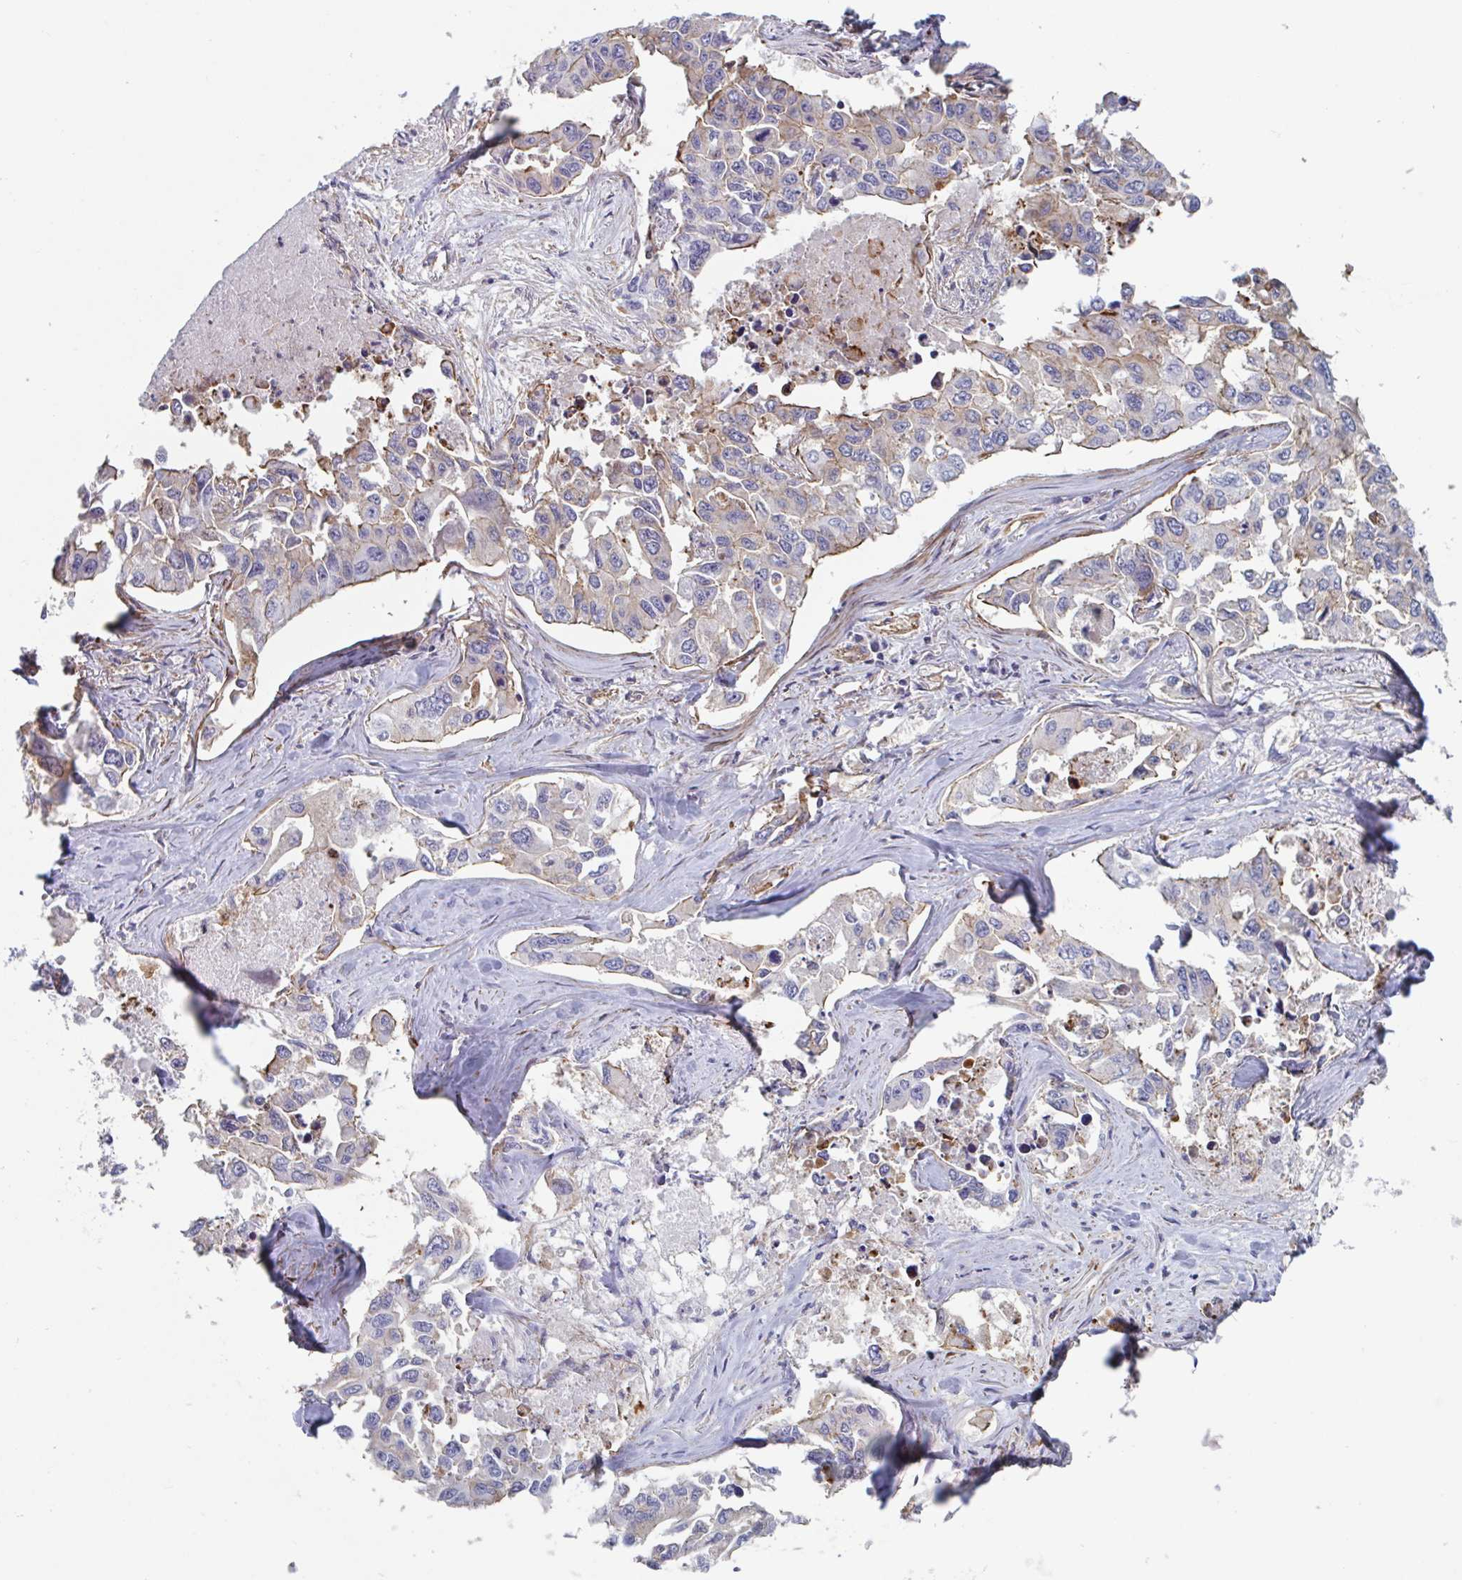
{"staining": {"intensity": "moderate", "quantity": "<25%", "location": "cytoplasmic/membranous"}, "tissue": "lung cancer", "cell_type": "Tumor cells", "image_type": "cancer", "snomed": [{"axis": "morphology", "description": "Adenocarcinoma, NOS"}, {"axis": "topography", "description": "Lung"}], "caption": "Protein staining reveals moderate cytoplasmic/membranous expression in approximately <25% of tumor cells in lung cancer.", "gene": "SHISA7", "patient": {"sex": "male", "age": 64}}